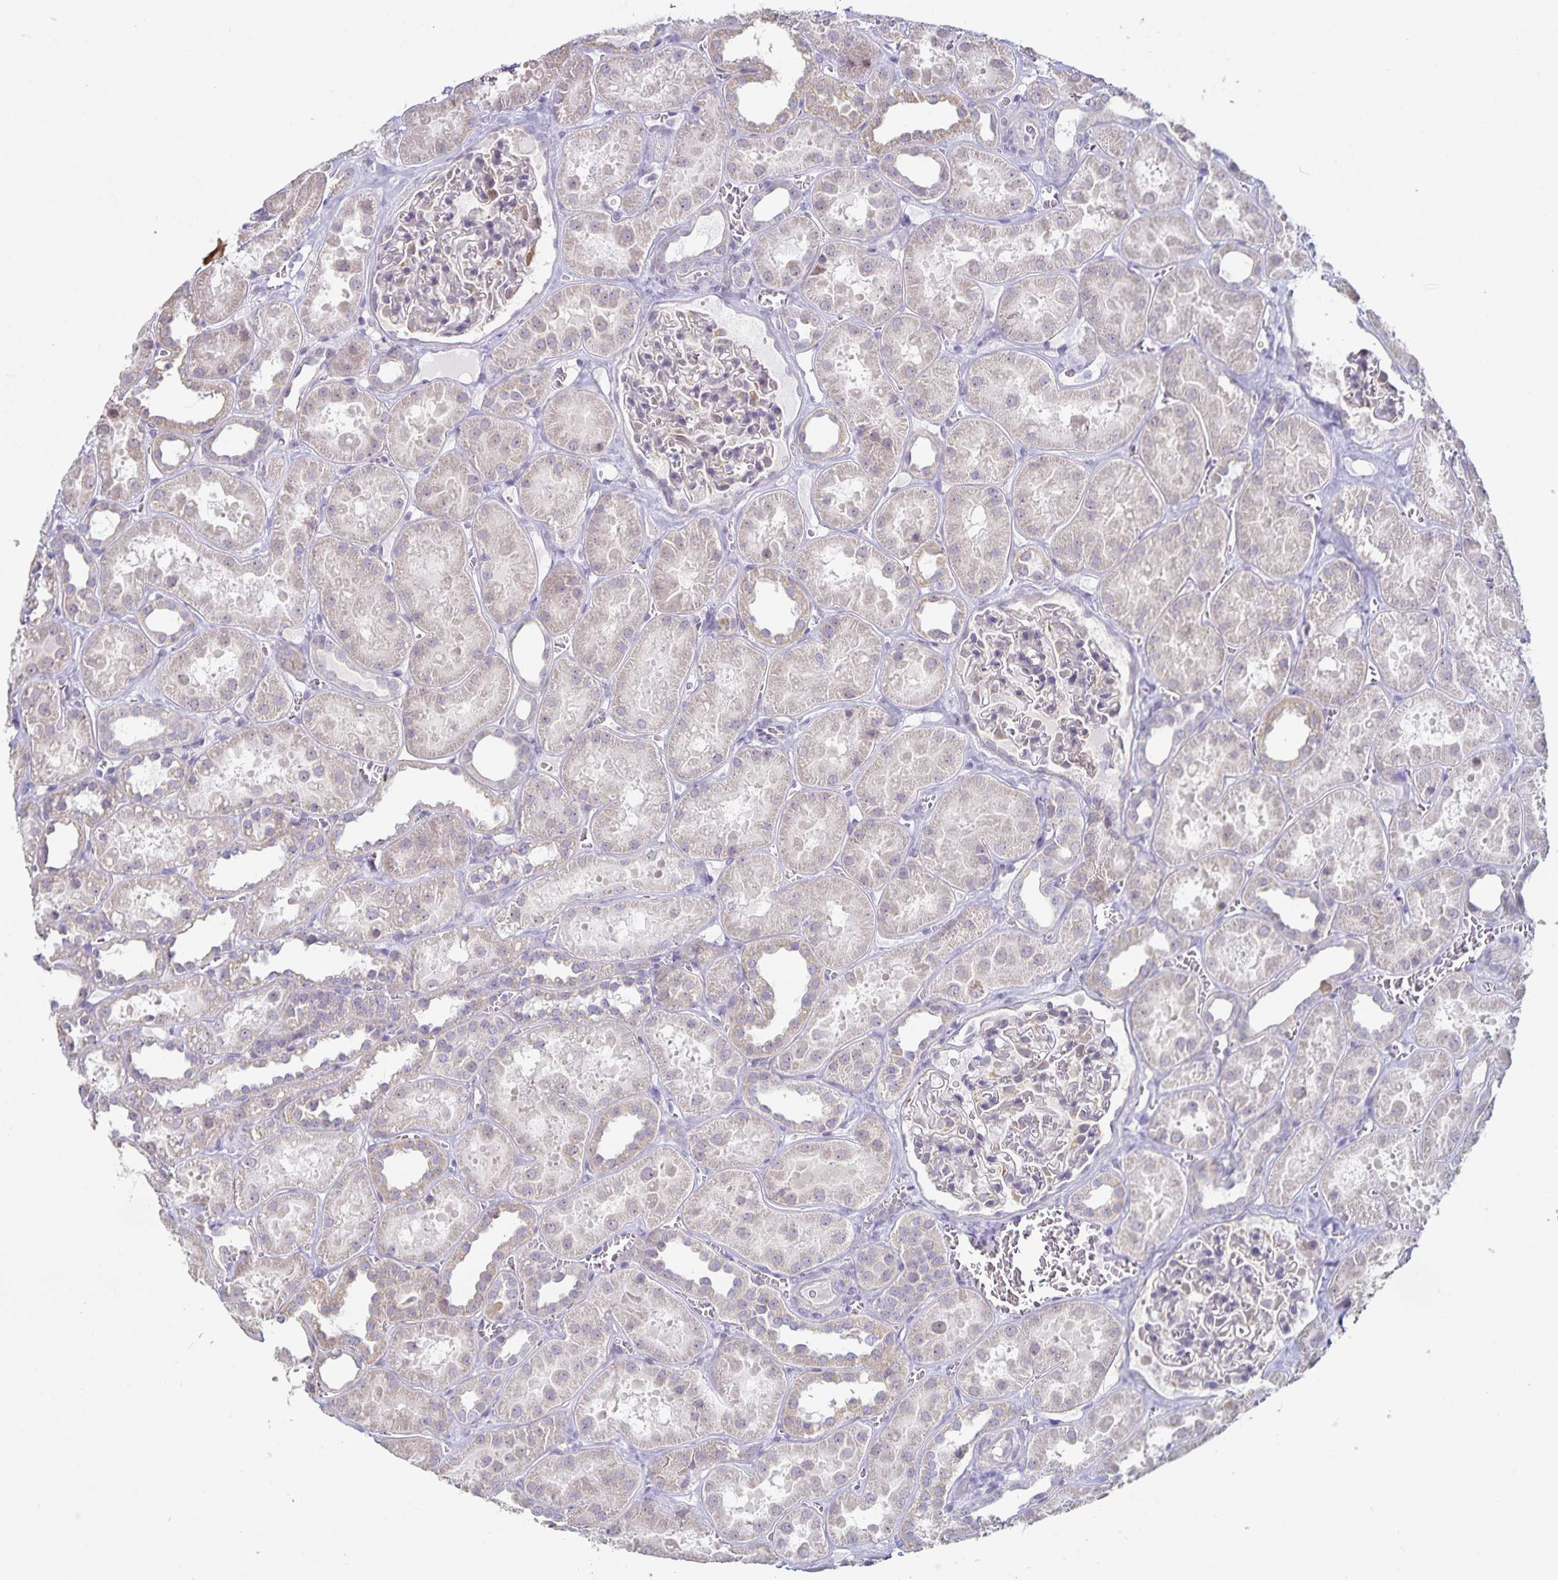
{"staining": {"intensity": "negative", "quantity": "none", "location": "none"}, "tissue": "kidney", "cell_type": "Cells in glomeruli", "image_type": "normal", "snomed": [{"axis": "morphology", "description": "Normal tissue, NOS"}, {"axis": "topography", "description": "Kidney"}], "caption": "IHC image of unremarkable kidney: human kidney stained with DAB shows no significant protein staining in cells in glomeruli. Nuclei are stained in blue.", "gene": "DNAH9", "patient": {"sex": "female", "age": 41}}